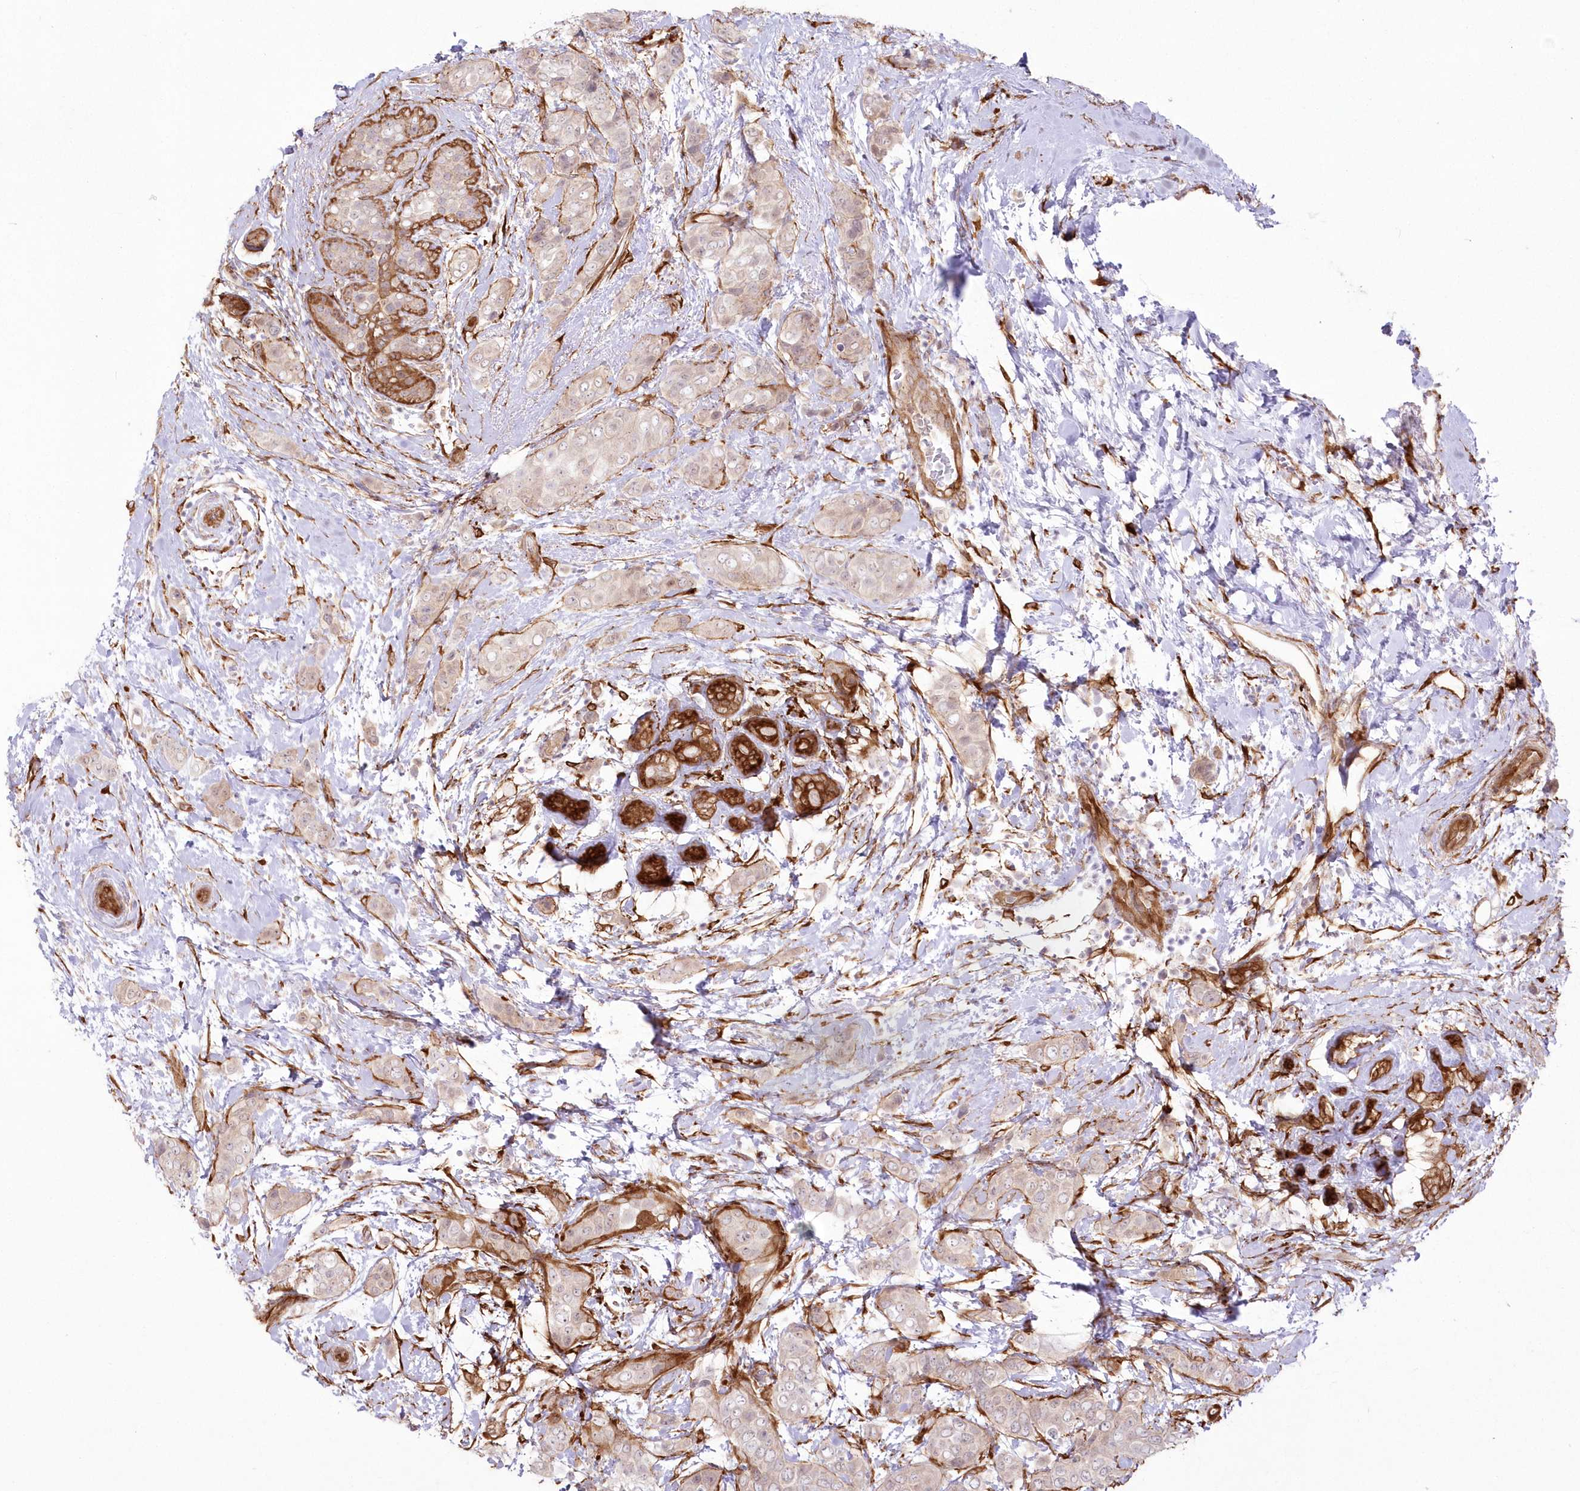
{"staining": {"intensity": "negative", "quantity": "none", "location": "none"}, "tissue": "breast cancer", "cell_type": "Tumor cells", "image_type": "cancer", "snomed": [{"axis": "morphology", "description": "Lobular carcinoma"}, {"axis": "topography", "description": "Breast"}], "caption": "This is a micrograph of IHC staining of lobular carcinoma (breast), which shows no staining in tumor cells. (DAB (3,3'-diaminobenzidine) immunohistochemistry with hematoxylin counter stain).", "gene": "SH3PXD2B", "patient": {"sex": "female", "age": 51}}